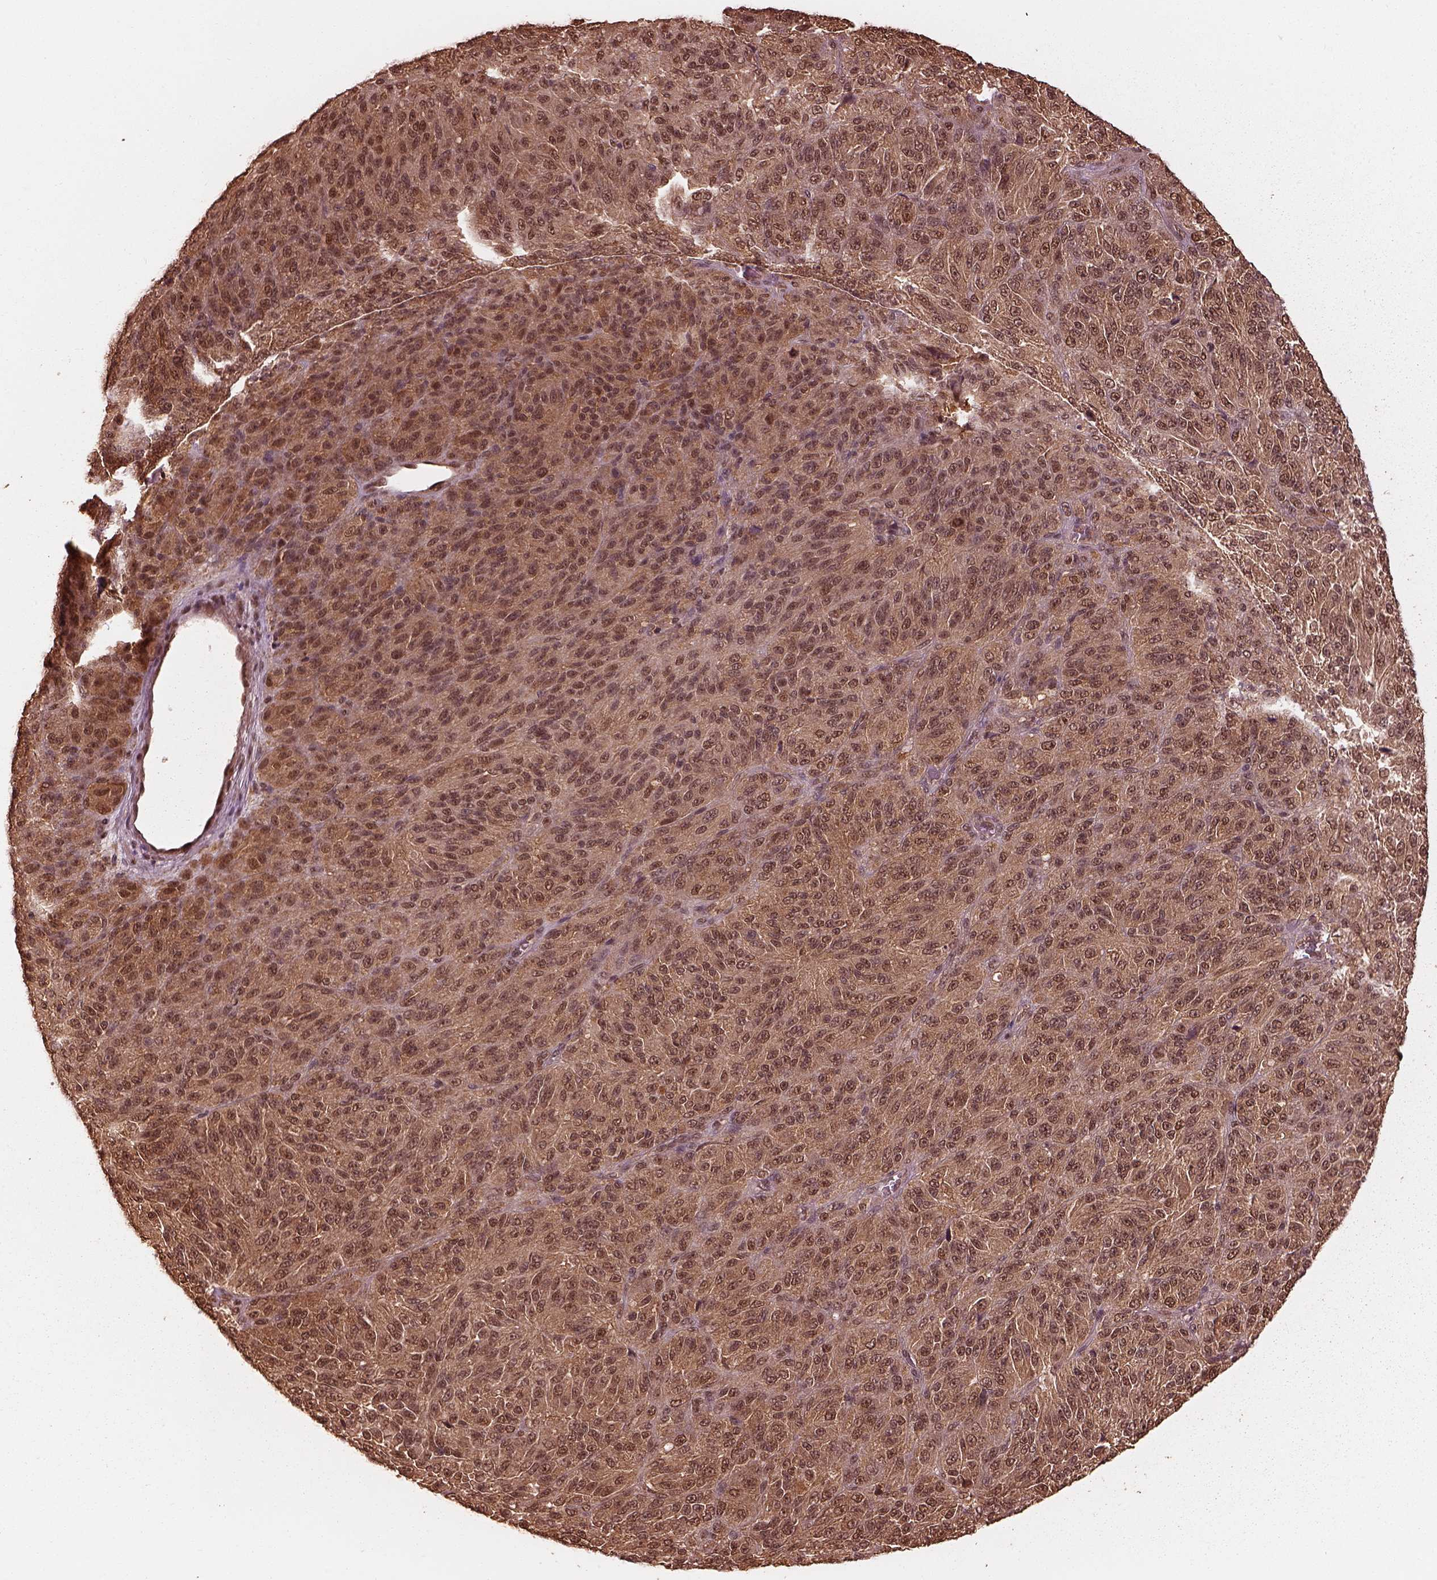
{"staining": {"intensity": "moderate", "quantity": "25%-75%", "location": "cytoplasmic/membranous"}, "tissue": "melanoma", "cell_type": "Tumor cells", "image_type": "cancer", "snomed": [{"axis": "morphology", "description": "Malignant melanoma, Metastatic site"}, {"axis": "topography", "description": "Brain"}], "caption": "A brown stain highlights moderate cytoplasmic/membranous expression of a protein in human malignant melanoma (metastatic site) tumor cells. (Stains: DAB (3,3'-diaminobenzidine) in brown, nuclei in blue, Microscopy: brightfield microscopy at high magnification).", "gene": "PSMC5", "patient": {"sex": "female", "age": 56}}